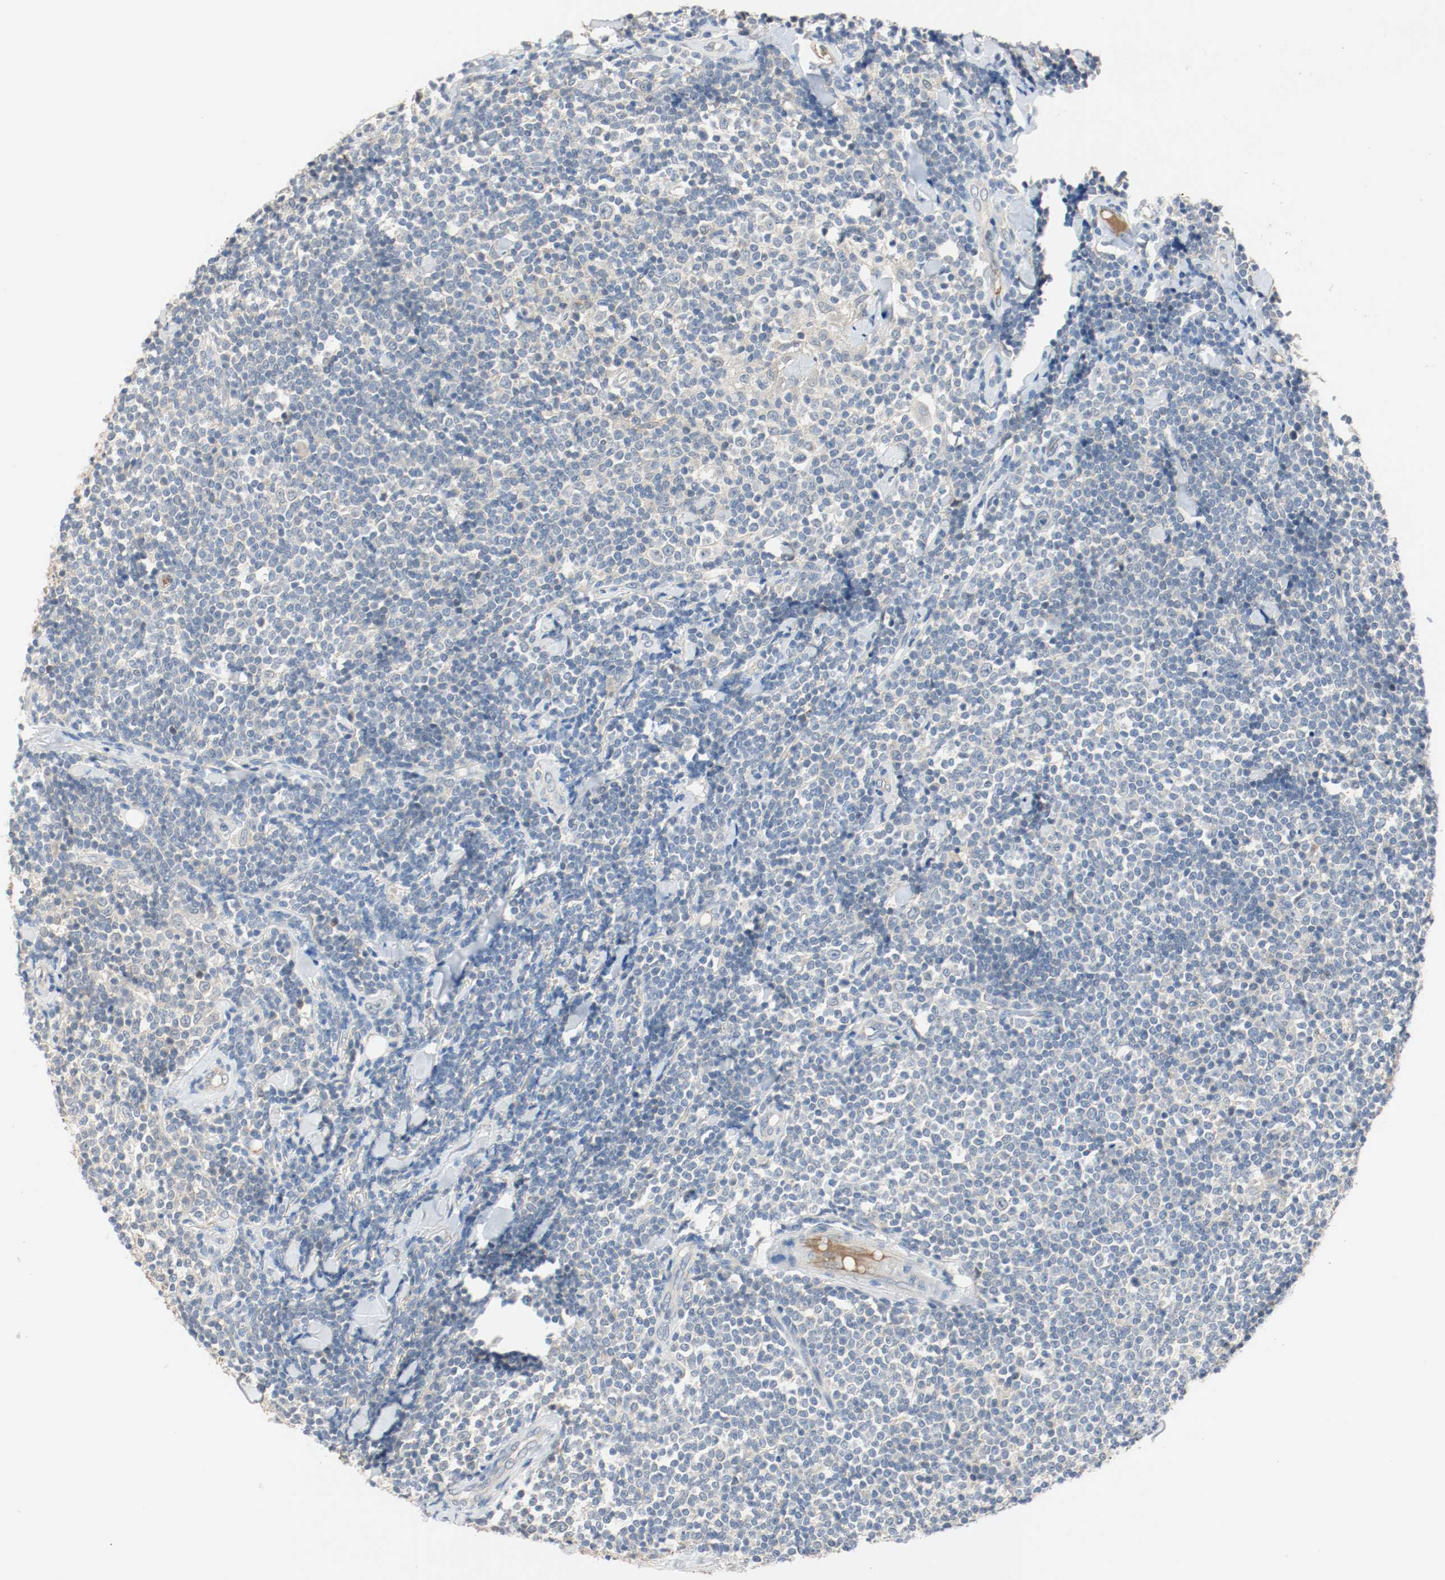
{"staining": {"intensity": "negative", "quantity": "none", "location": "none"}, "tissue": "lymphoma", "cell_type": "Tumor cells", "image_type": "cancer", "snomed": [{"axis": "morphology", "description": "Malignant lymphoma, non-Hodgkin's type, Low grade"}, {"axis": "topography", "description": "Soft tissue"}], "caption": "Immunohistochemical staining of human low-grade malignant lymphoma, non-Hodgkin's type exhibits no significant positivity in tumor cells.", "gene": "MELTF", "patient": {"sex": "male", "age": 92}}